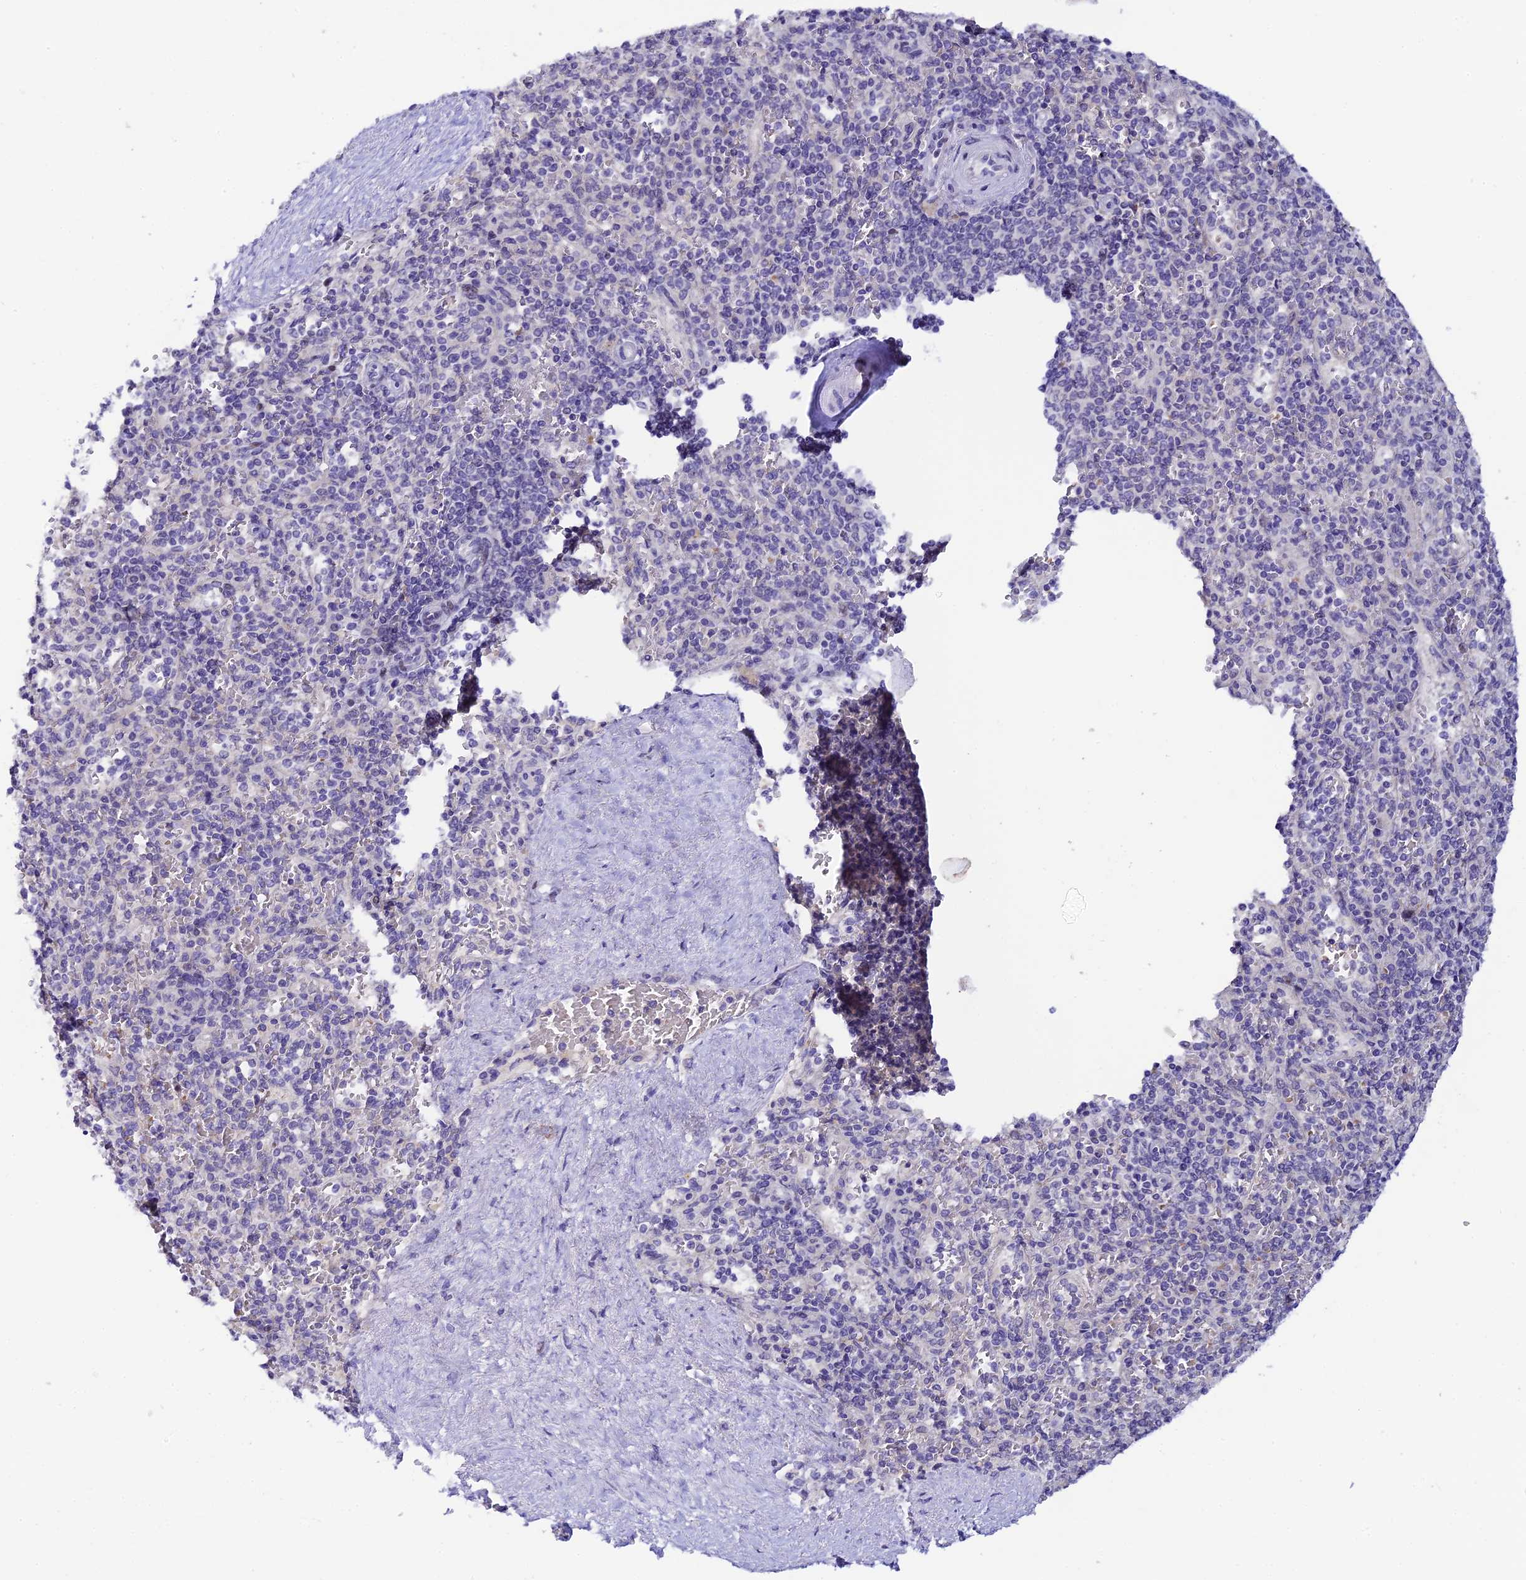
{"staining": {"intensity": "negative", "quantity": "none", "location": "none"}, "tissue": "spleen", "cell_type": "Cells in red pulp", "image_type": "normal", "snomed": [{"axis": "morphology", "description": "Normal tissue, NOS"}, {"axis": "topography", "description": "Spleen"}], "caption": "This histopathology image is of normal spleen stained with immunohistochemistry (IHC) to label a protein in brown with the nuclei are counter-stained blue. There is no positivity in cells in red pulp.", "gene": "RASGEF1B", "patient": {"sex": "male", "age": 82}}